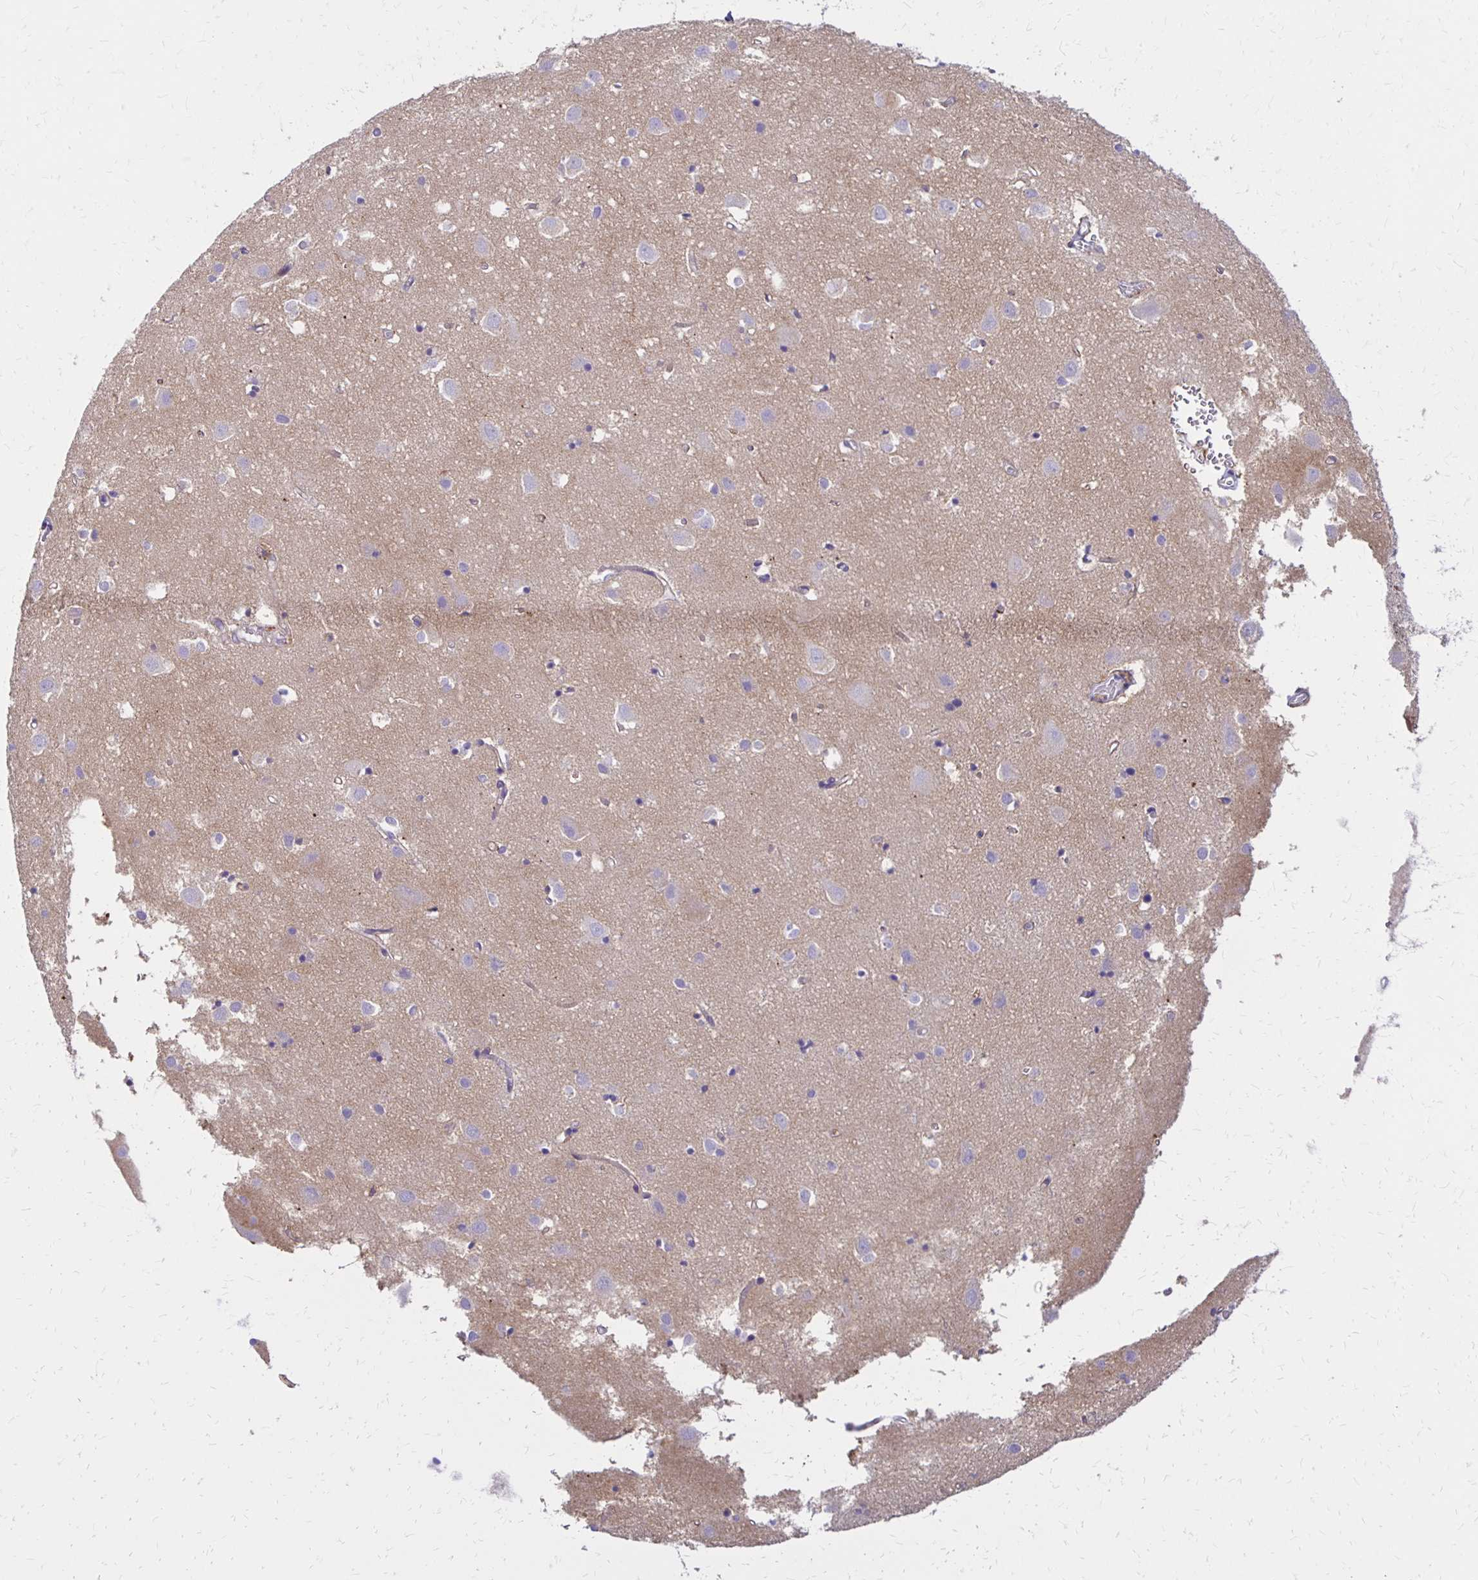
{"staining": {"intensity": "moderate", "quantity": "<25%", "location": "cytoplasmic/membranous"}, "tissue": "cerebral cortex", "cell_type": "Endothelial cells", "image_type": "normal", "snomed": [{"axis": "morphology", "description": "Normal tissue, NOS"}, {"axis": "topography", "description": "Cerebral cortex"}], "caption": "Benign cerebral cortex displays moderate cytoplasmic/membranous expression in about <25% of endothelial cells.", "gene": "TTYH1", "patient": {"sex": "male", "age": 70}}